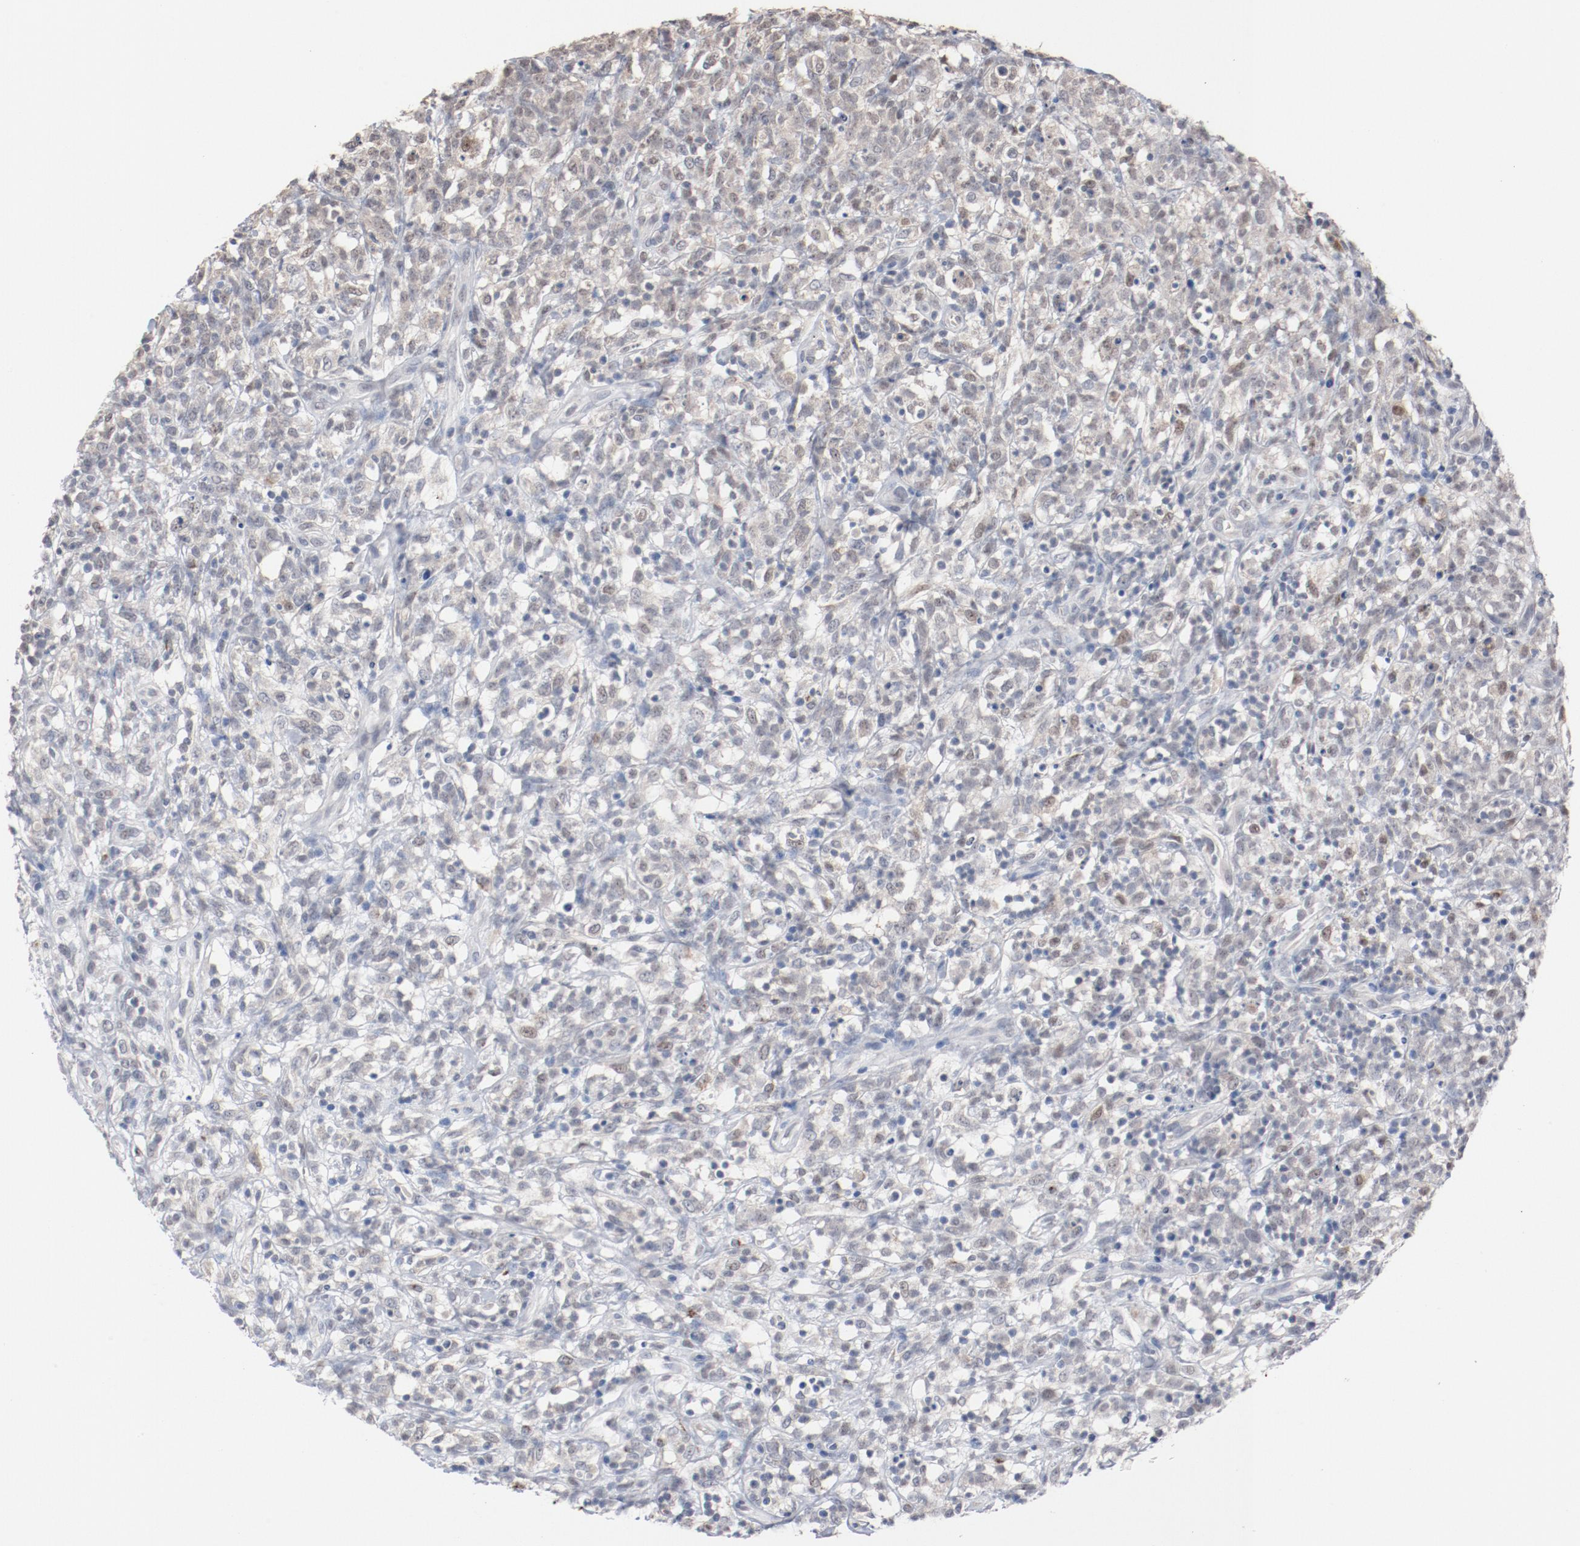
{"staining": {"intensity": "negative", "quantity": "none", "location": "none"}, "tissue": "lymphoma", "cell_type": "Tumor cells", "image_type": "cancer", "snomed": [{"axis": "morphology", "description": "Malignant lymphoma, non-Hodgkin's type, High grade"}, {"axis": "topography", "description": "Lymph node"}], "caption": "Image shows no significant protein expression in tumor cells of malignant lymphoma, non-Hodgkin's type (high-grade).", "gene": "ERICH1", "patient": {"sex": "female", "age": 73}}